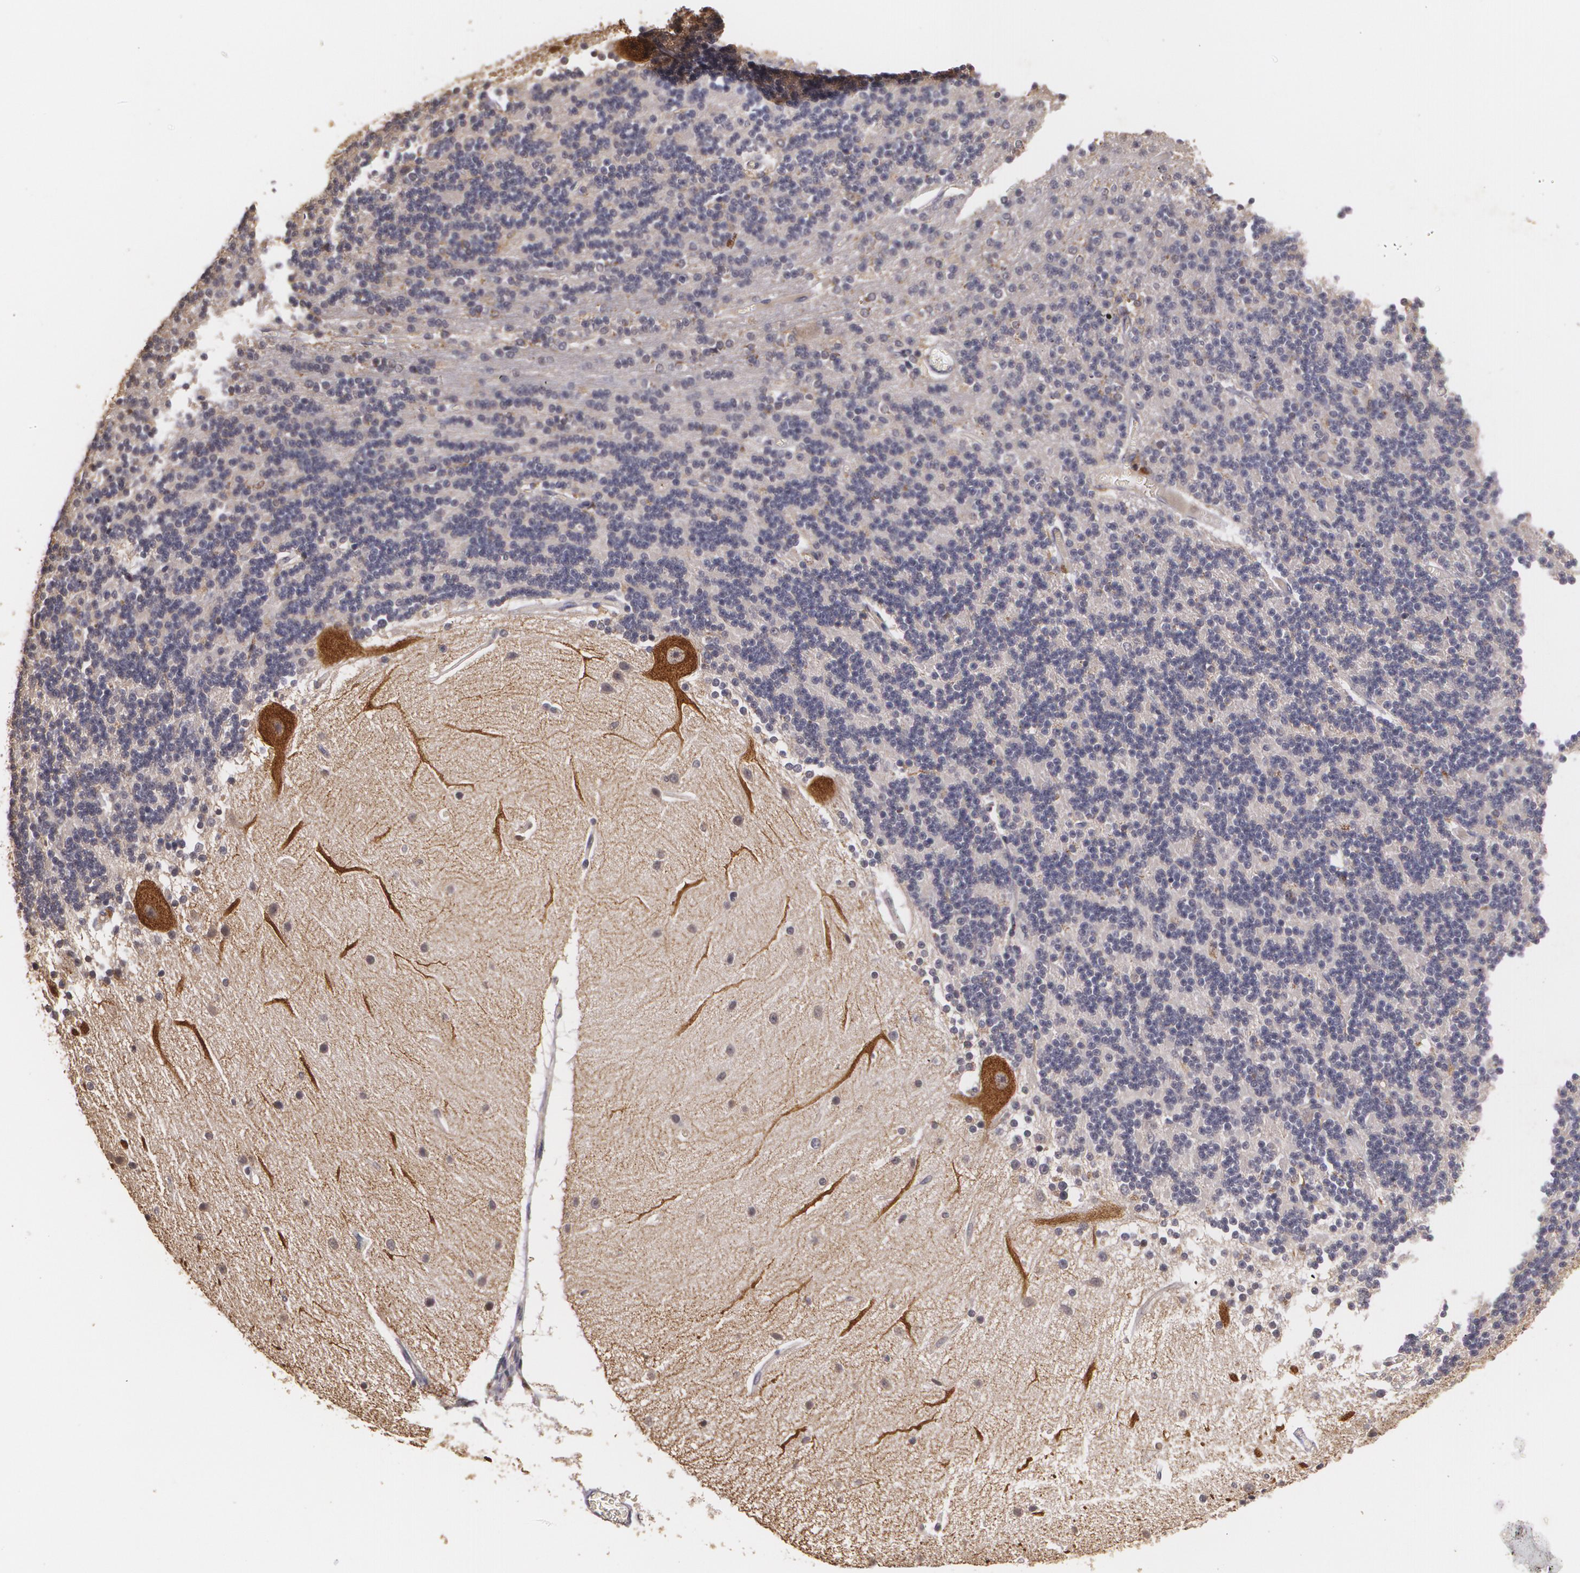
{"staining": {"intensity": "negative", "quantity": "none", "location": "none"}, "tissue": "cerebellum", "cell_type": "Cells in granular layer", "image_type": "normal", "snomed": [{"axis": "morphology", "description": "Normal tissue, NOS"}, {"axis": "topography", "description": "Cerebellum"}], "caption": "An immunohistochemistry micrograph of benign cerebellum is shown. There is no staining in cells in granular layer of cerebellum.", "gene": "BRCA1", "patient": {"sex": "female", "age": 54}}